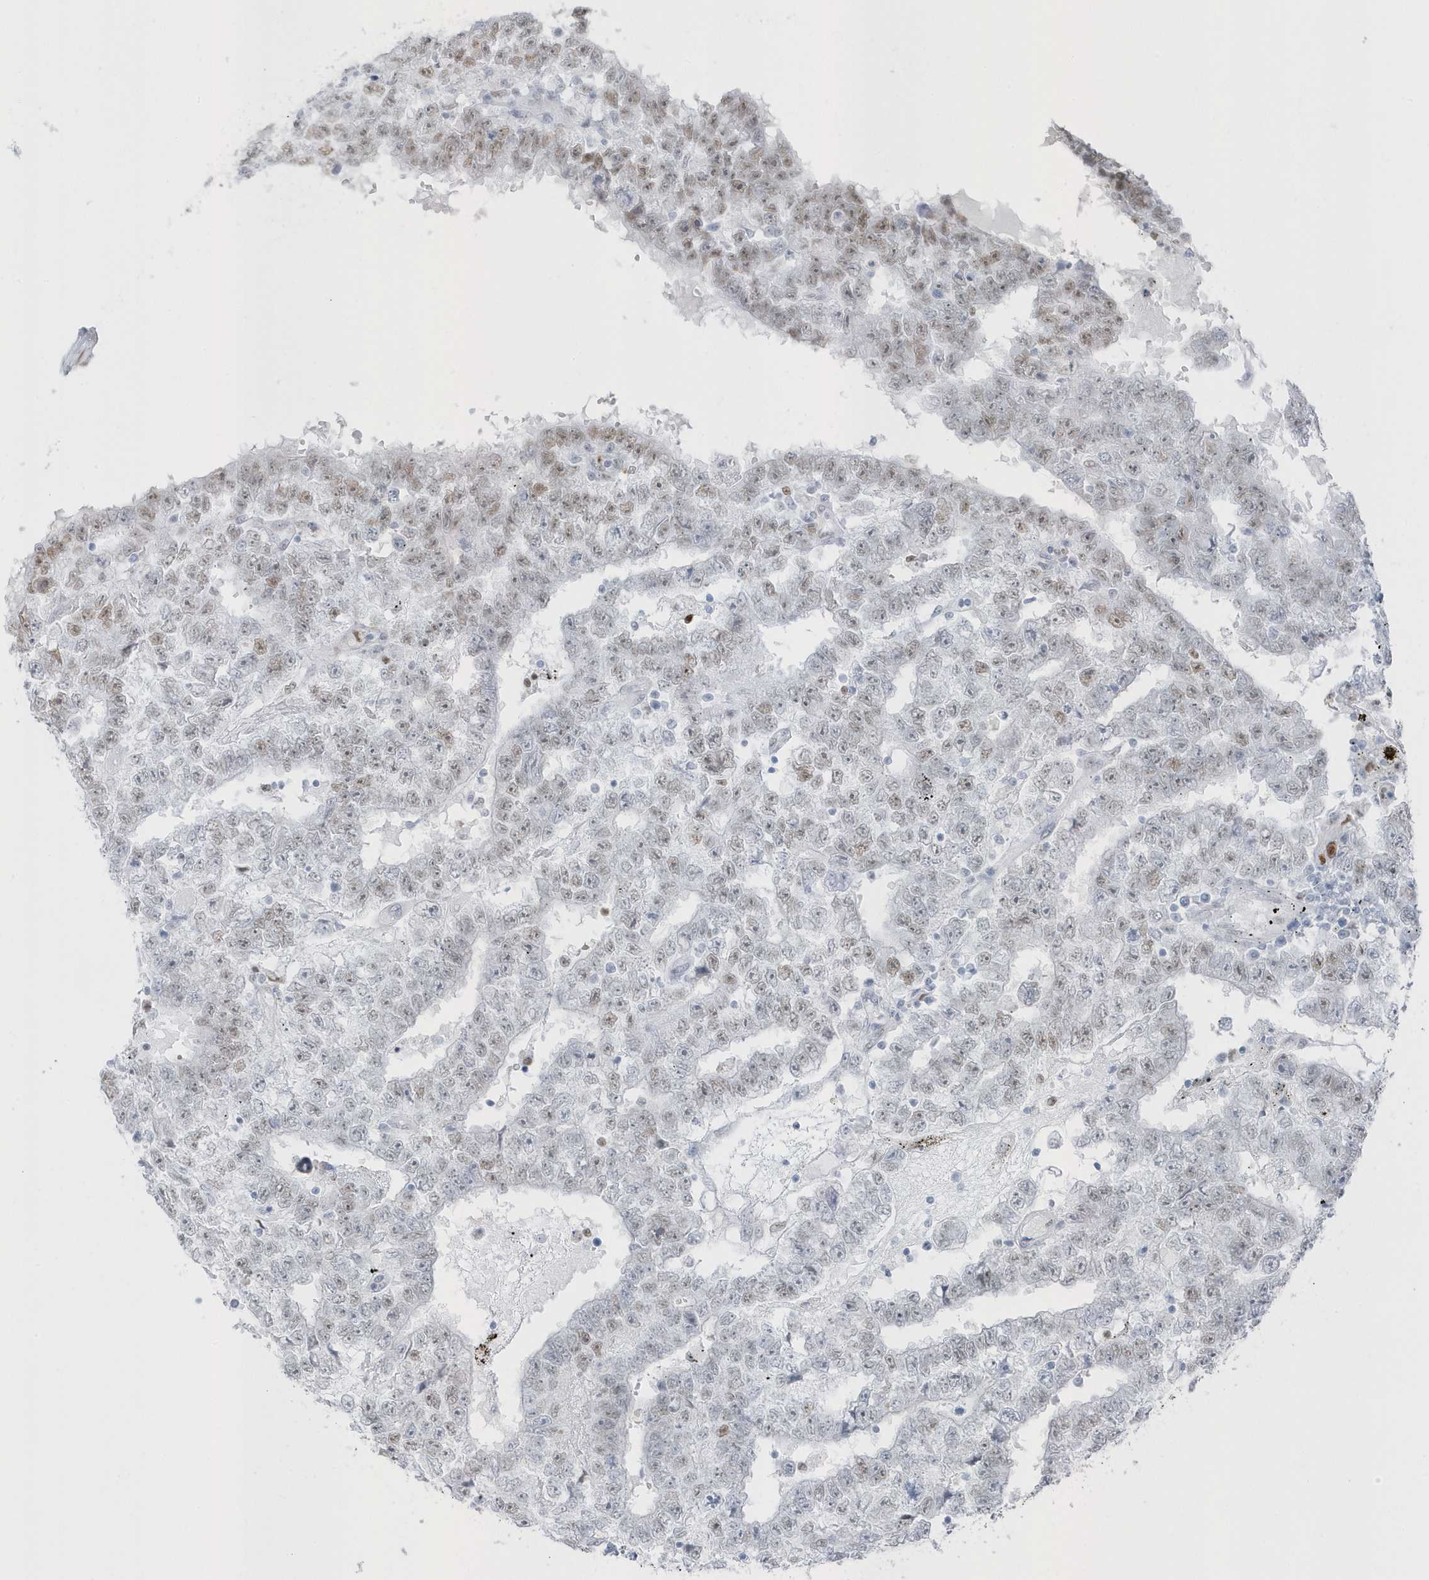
{"staining": {"intensity": "weak", "quantity": "25%-75%", "location": "nuclear"}, "tissue": "testis cancer", "cell_type": "Tumor cells", "image_type": "cancer", "snomed": [{"axis": "morphology", "description": "Carcinoma, Embryonal, NOS"}, {"axis": "topography", "description": "Testis"}], "caption": "Human embryonal carcinoma (testis) stained with a brown dye demonstrates weak nuclear positive staining in about 25%-75% of tumor cells.", "gene": "SMIM34", "patient": {"sex": "male", "age": 25}}